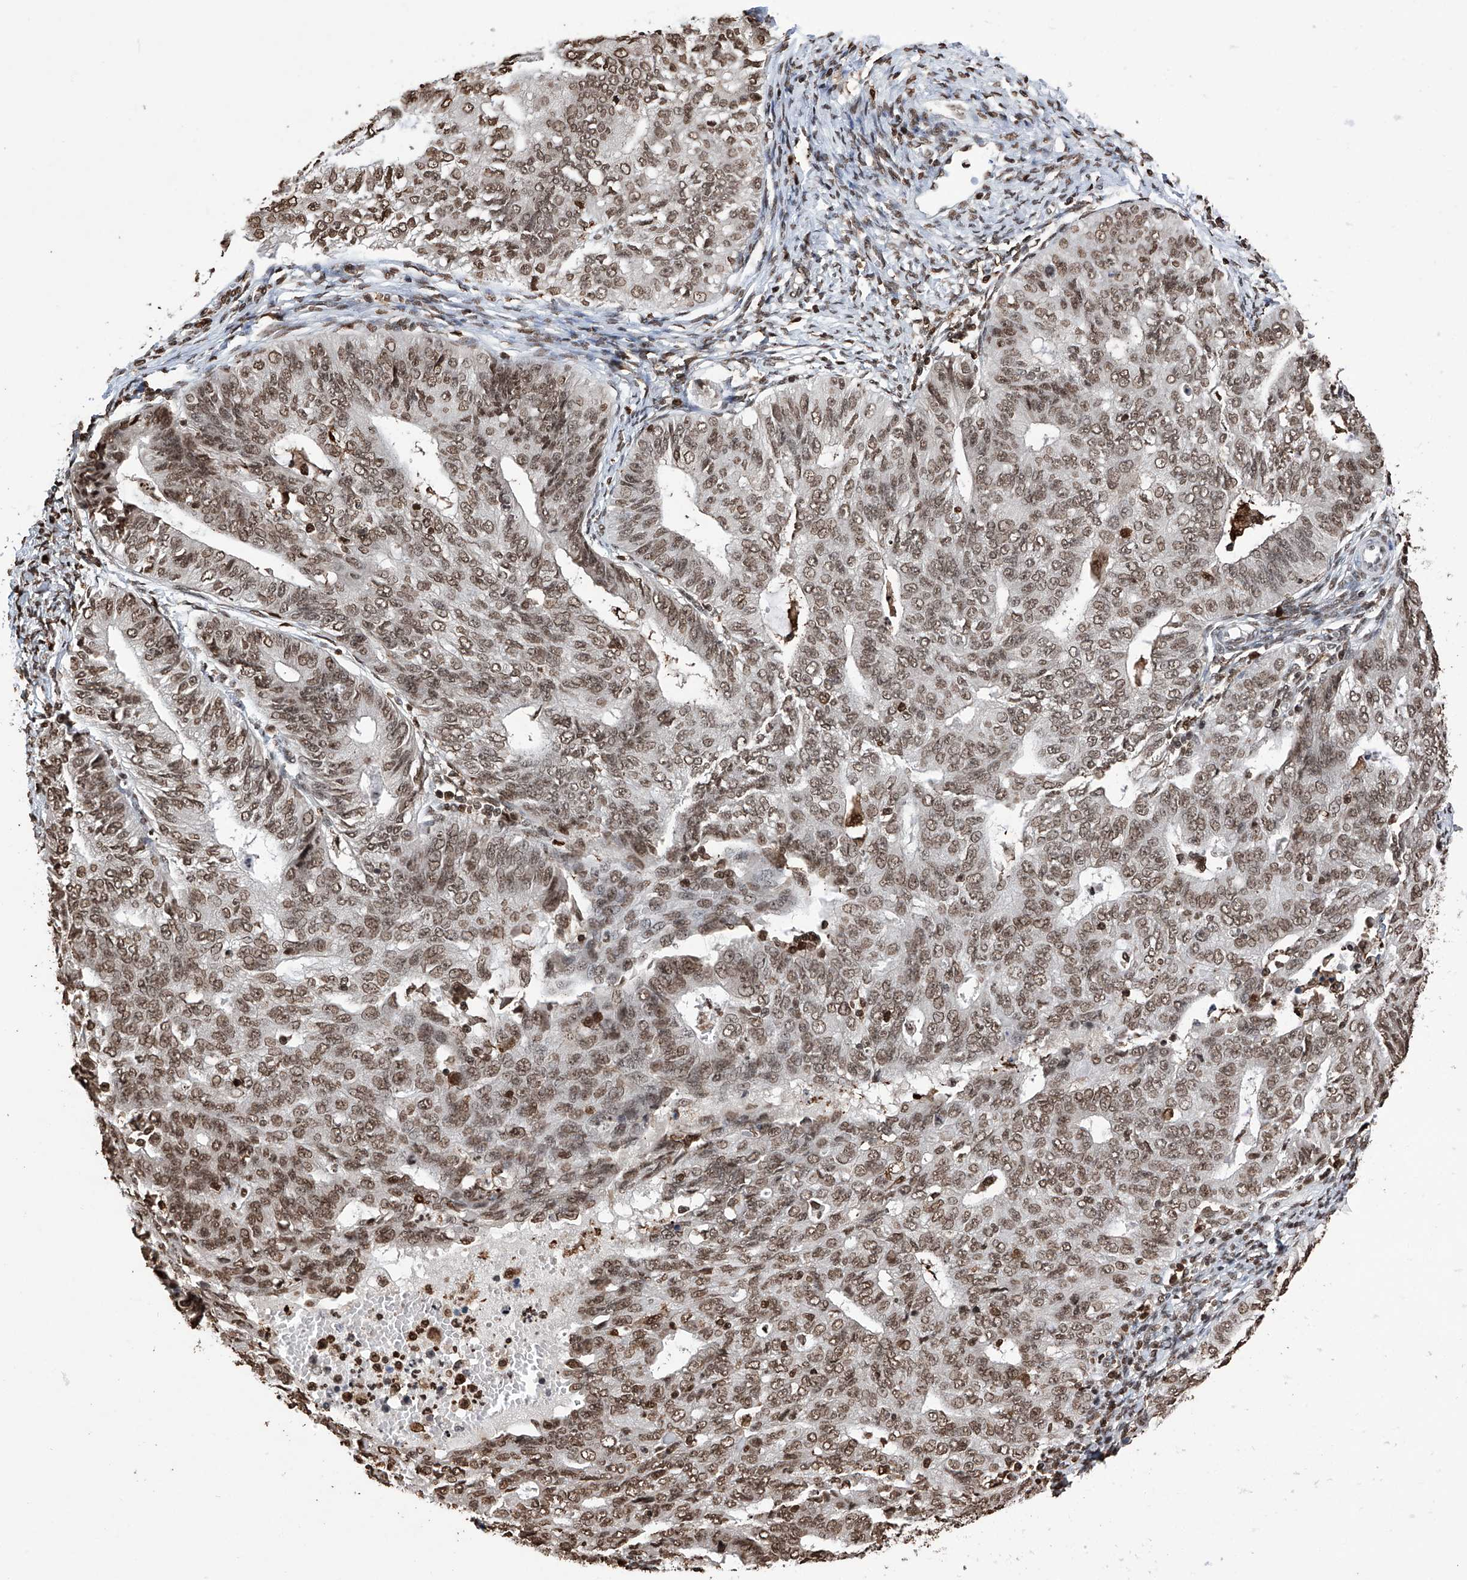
{"staining": {"intensity": "moderate", "quantity": ">75%", "location": "nuclear"}, "tissue": "endometrial cancer", "cell_type": "Tumor cells", "image_type": "cancer", "snomed": [{"axis": "morphology", "description": "Adenocarcinoma, NOS"}, {"axis": "topography", "description": "Endometrium"}], "caption": "Endometrial adenocarcinoma stained with DAB IHC shows medium levels of moderate nuclear staining in about >75% of tumor cells.", "gene": "CFAP410", "patient": {"sex": "female", "age": 32}}